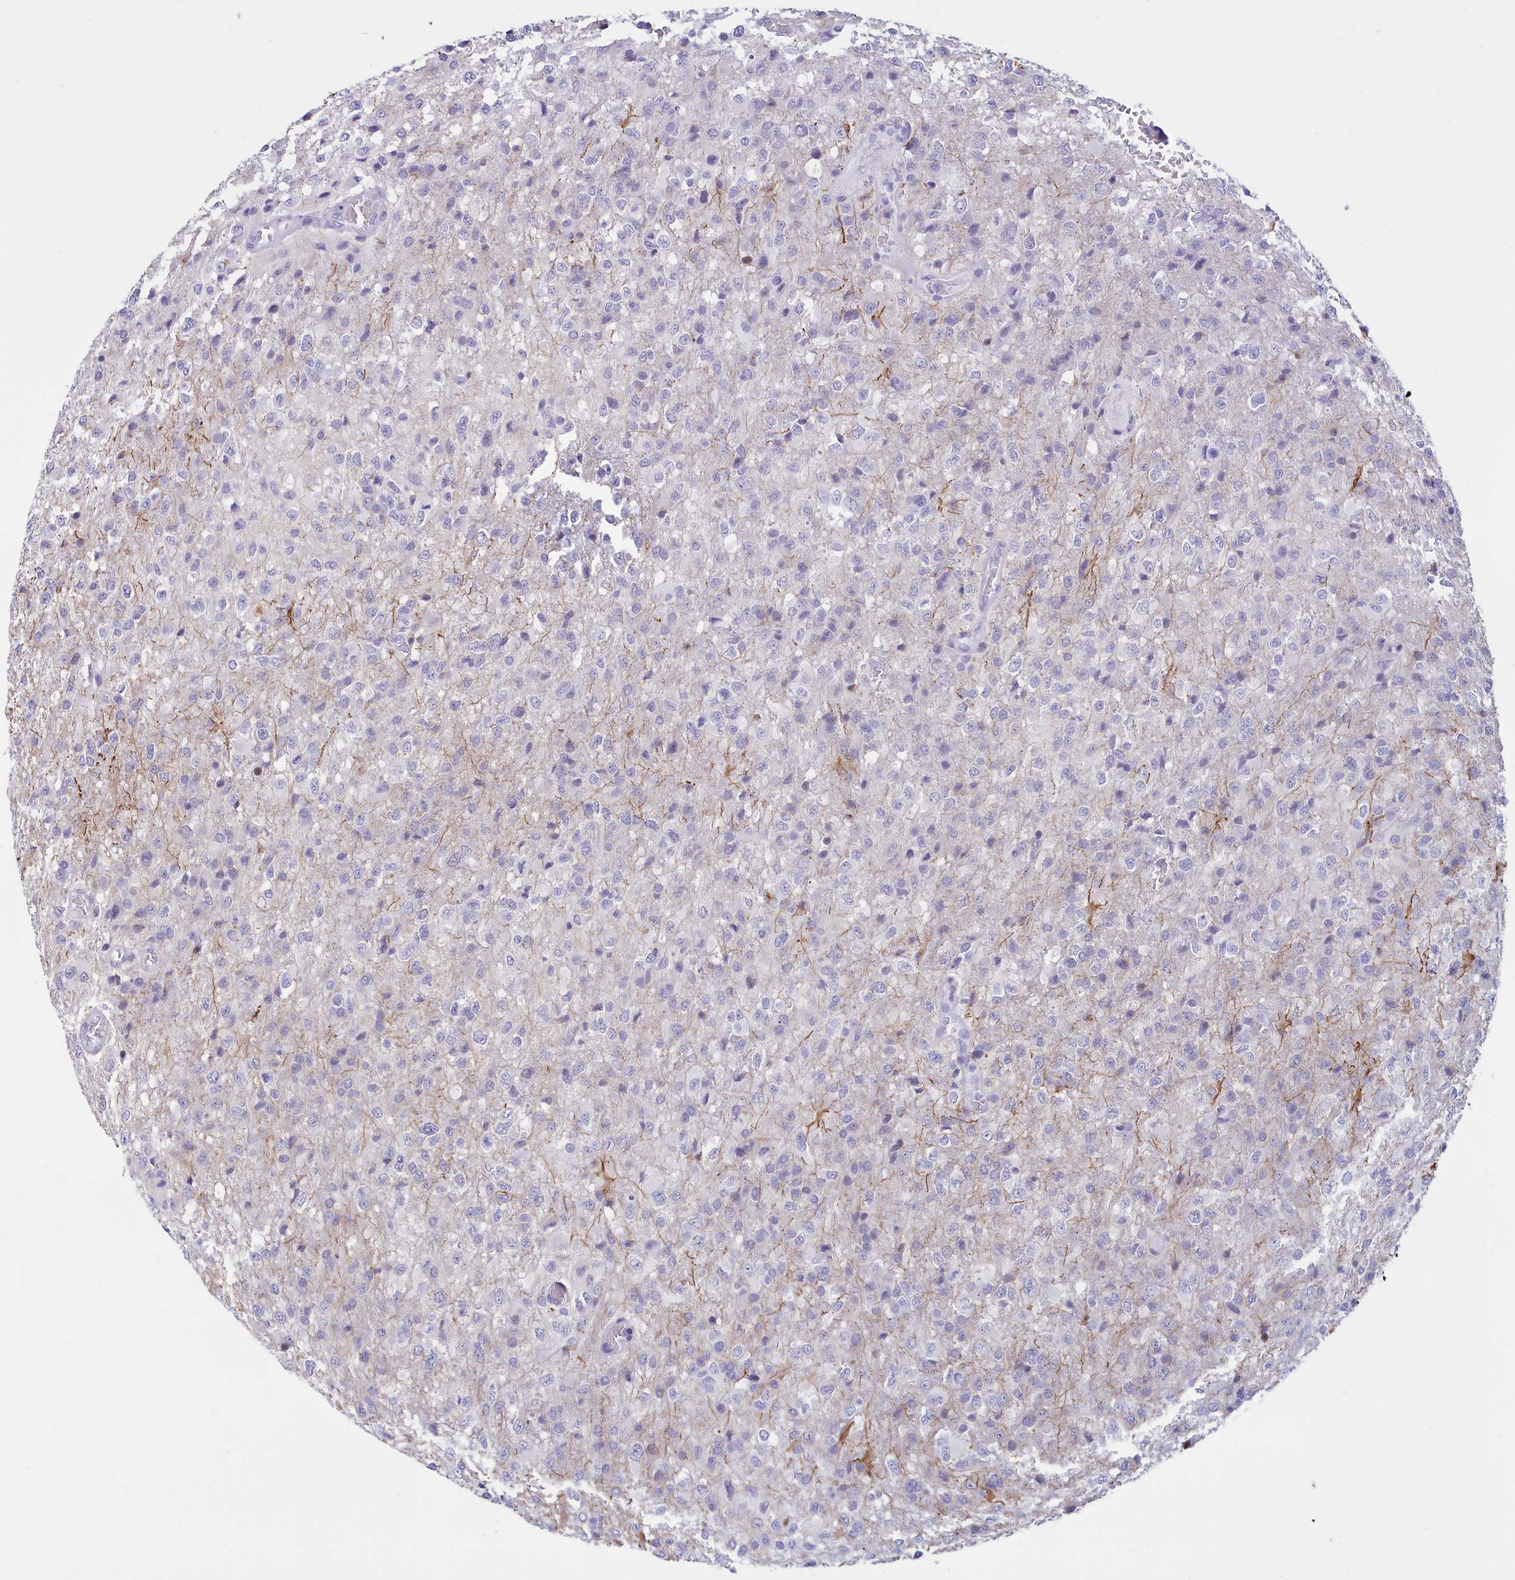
{"staining": {"intensity": "negative", "quantity": "none", "location": "none"}, "tissue": "glioma", "cell_type": "Tumor cells", "image_type": "cancer", "snomed": [{"axis": "morphology", "description": "Glioma, malignant, High grade"}, {"axis": "topography", "description": "Brain"}], "caption": "High magnification brightfield microscopy of malignant high-grade glioma stained with DAB (brown) and counterstained with hematoxylin (blue): tumor cells show no significant staining.", "gene": "SNX20", "patient": {"sex": "female", "age": 74}}